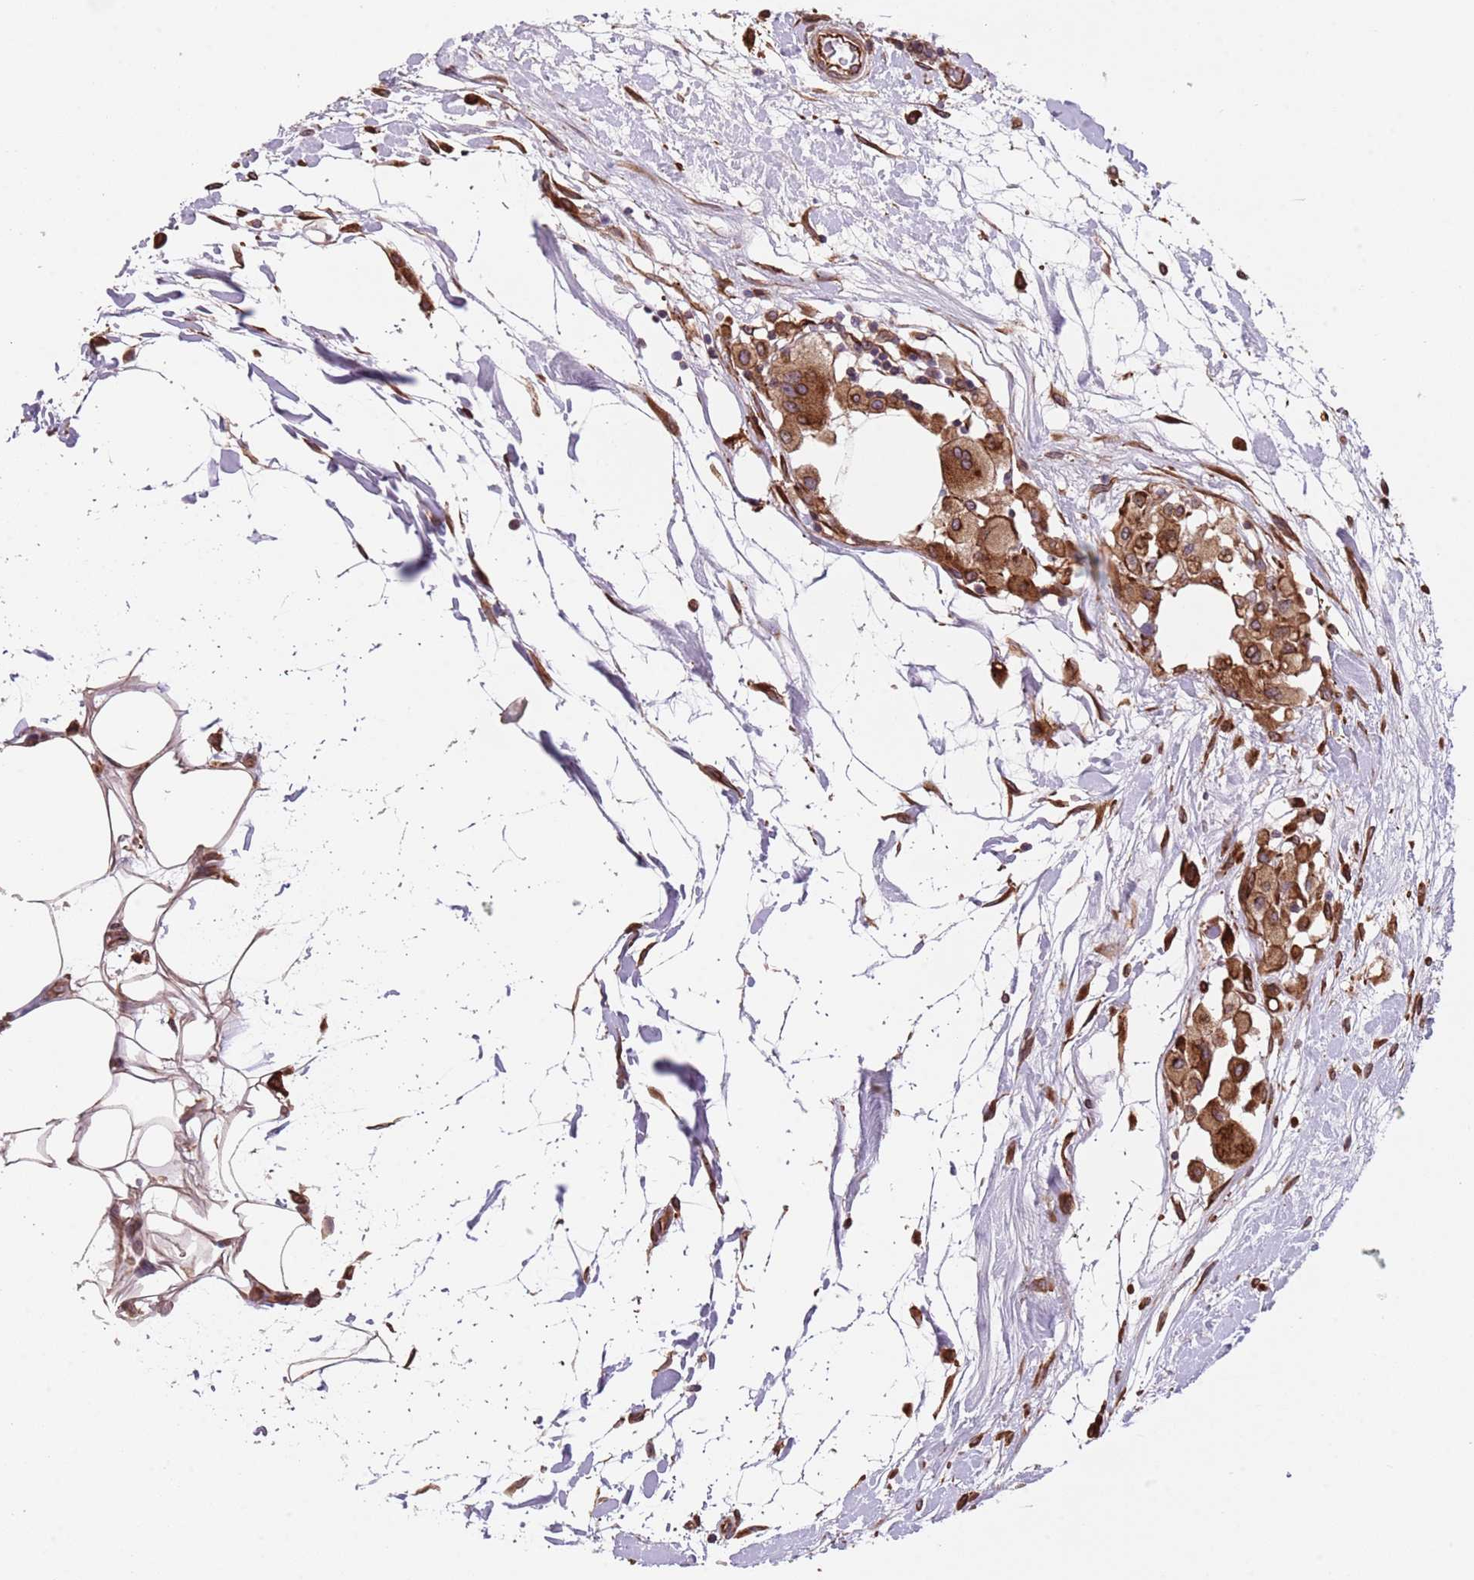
{"staining": {"intensity": "strong", "quantity": ">75%", "location": "cytoplasmic/membranous"}, "tissue": "breast cancer", "cell_type": "Tumor cells", "image_type": "cancer", "snomed": [{"axis": "morphology", "description": "Duct carcinoma"}, {"axis": "topography", "description": "Breast"}], "caption": "Human breast cancer (intraductal carcinoma) stained for a protein (brown) demonstrates strong cytoplasmic/membranous positive staining in about >75% of tumor cells.", "gene": "CREBZF", "patient": {"sex": "female", "age": 55}}